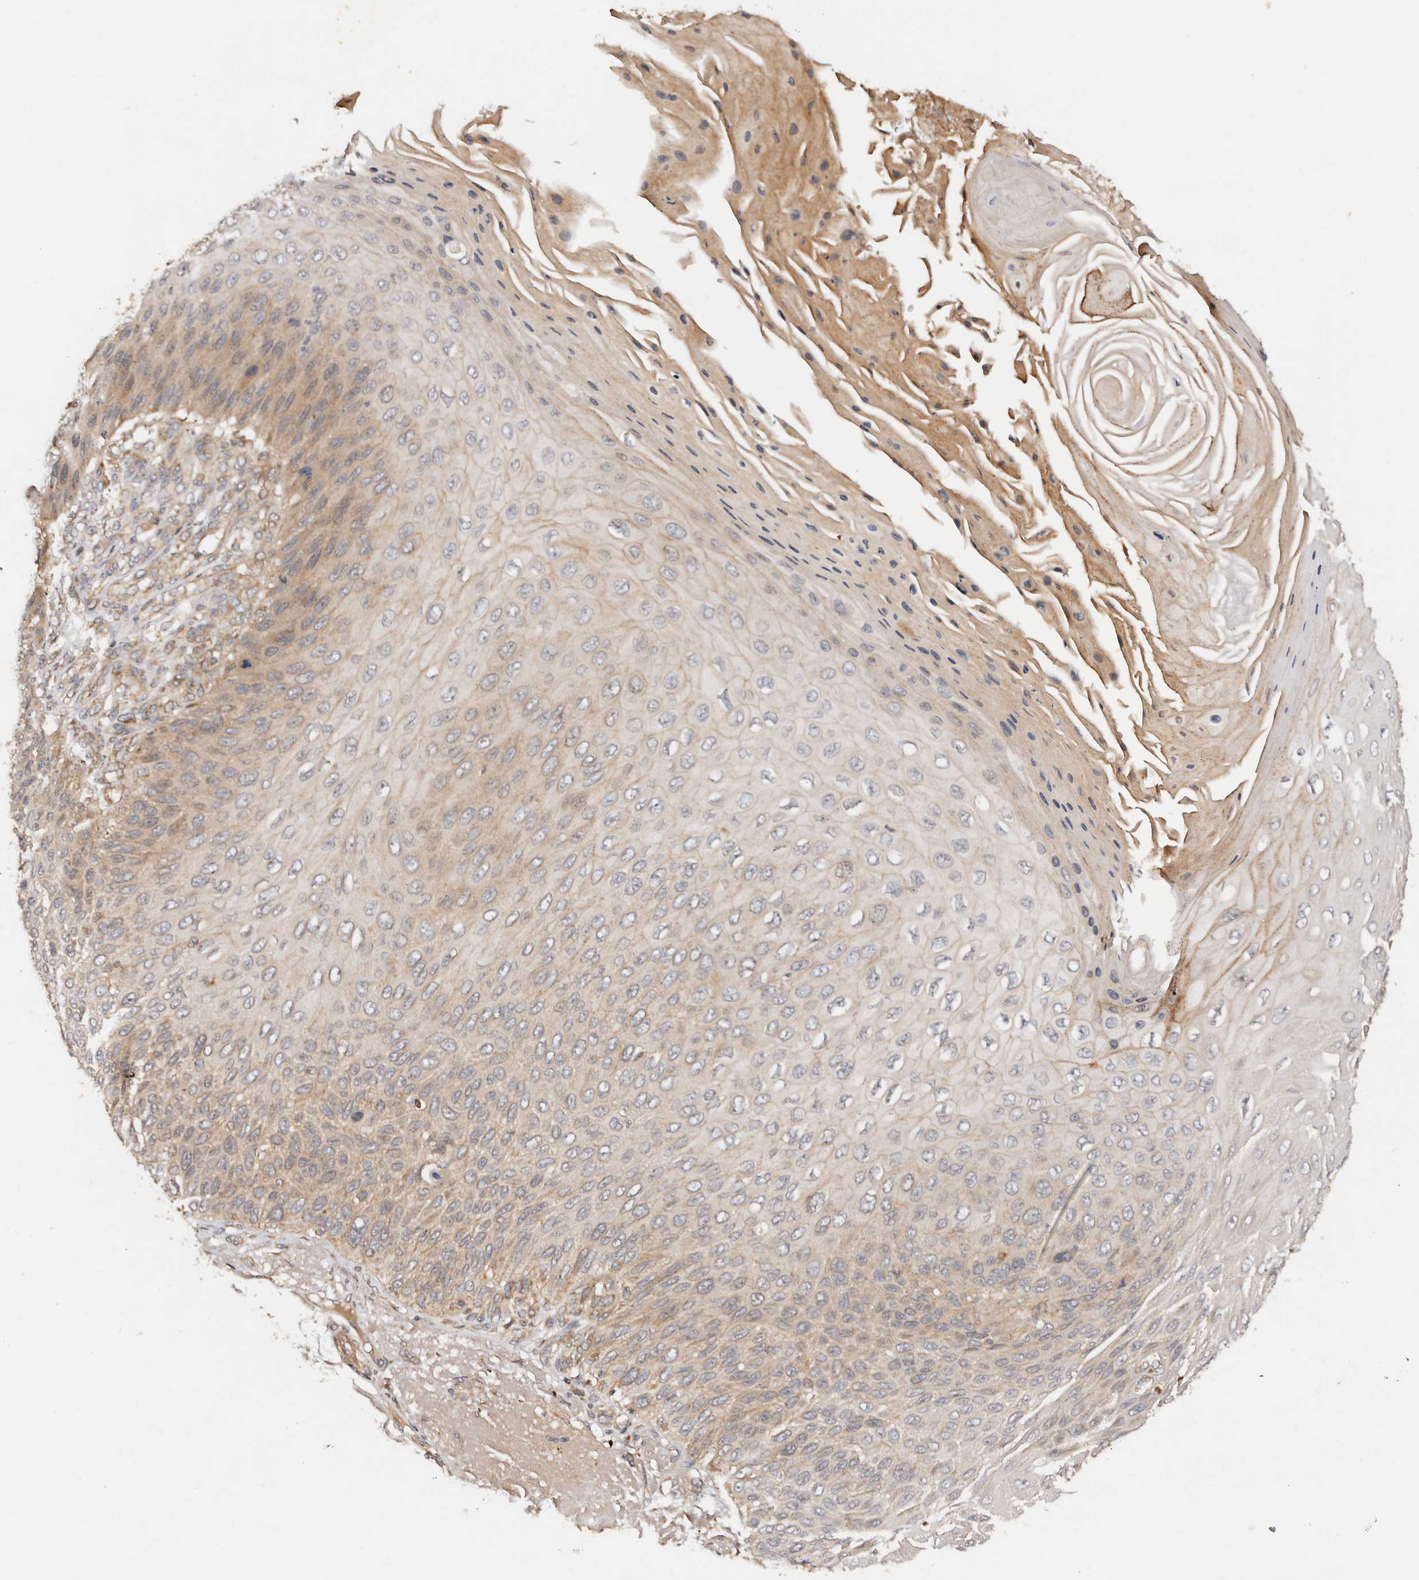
{"staining": {"intensity": "weak", "quantity": ">75%", "location": "cytoplasmic/membranous"}, "tissue": "skin cancer", "cell_type": "Tumor cells", "image_type": "cancer", "snomed": [{"axis": "morphology", "description": "Squamous cell carcinoma, NOS"}, {"axis": "topography", "description": "Skin"}], "caption": "A high-resolution micrograph shows immunohistochemistry (IHC) staining of skin cancer (squamous cell carcinoma), which demonstrates weak cytoplasmic/membranous expression in approximately >75% of tumor cells. (brown staining indicates protein expression, while blue staining denotes nuclei).", "gene": "DENND11", "patient": {"sex": "female", "age": 88}}